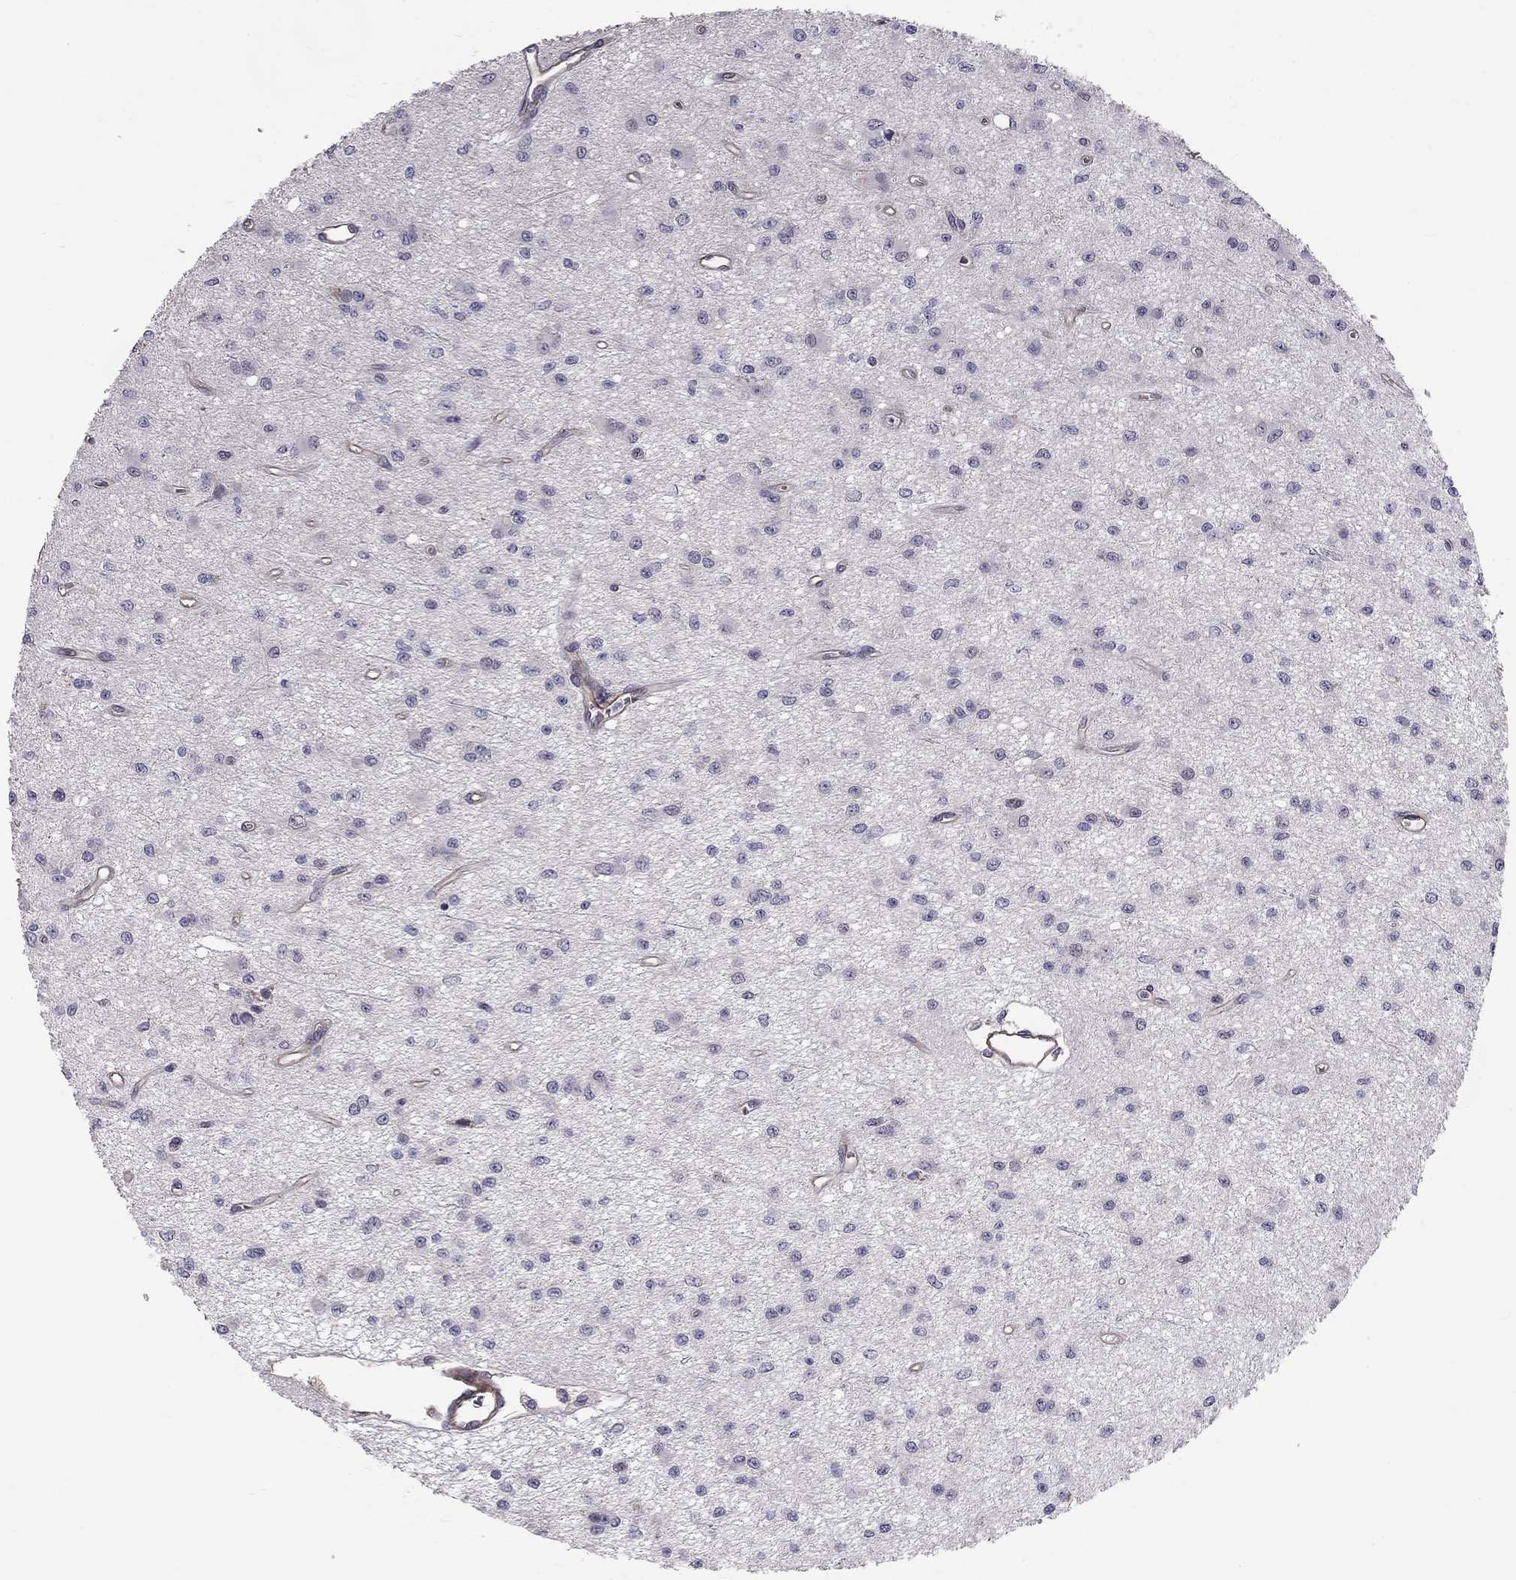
{"staining": {"intensity": "negative", "quantity": "none", "location": "none"}, "tissue": "glioma", "cell_type": "Tumor cells", "image_type": "cancer", "snomed": [{"axis": "morphology", "description": "Glioma, malignant, Low grade"}, {"axis": "topography", "description": "Brain"}], "caption": "DAB immunohistochemical staining of malignant low-grade glioma reveals no significant positivity in tumor cells.", "gene": "GJB4", "patient": {"sex": "female", "age": 45}}